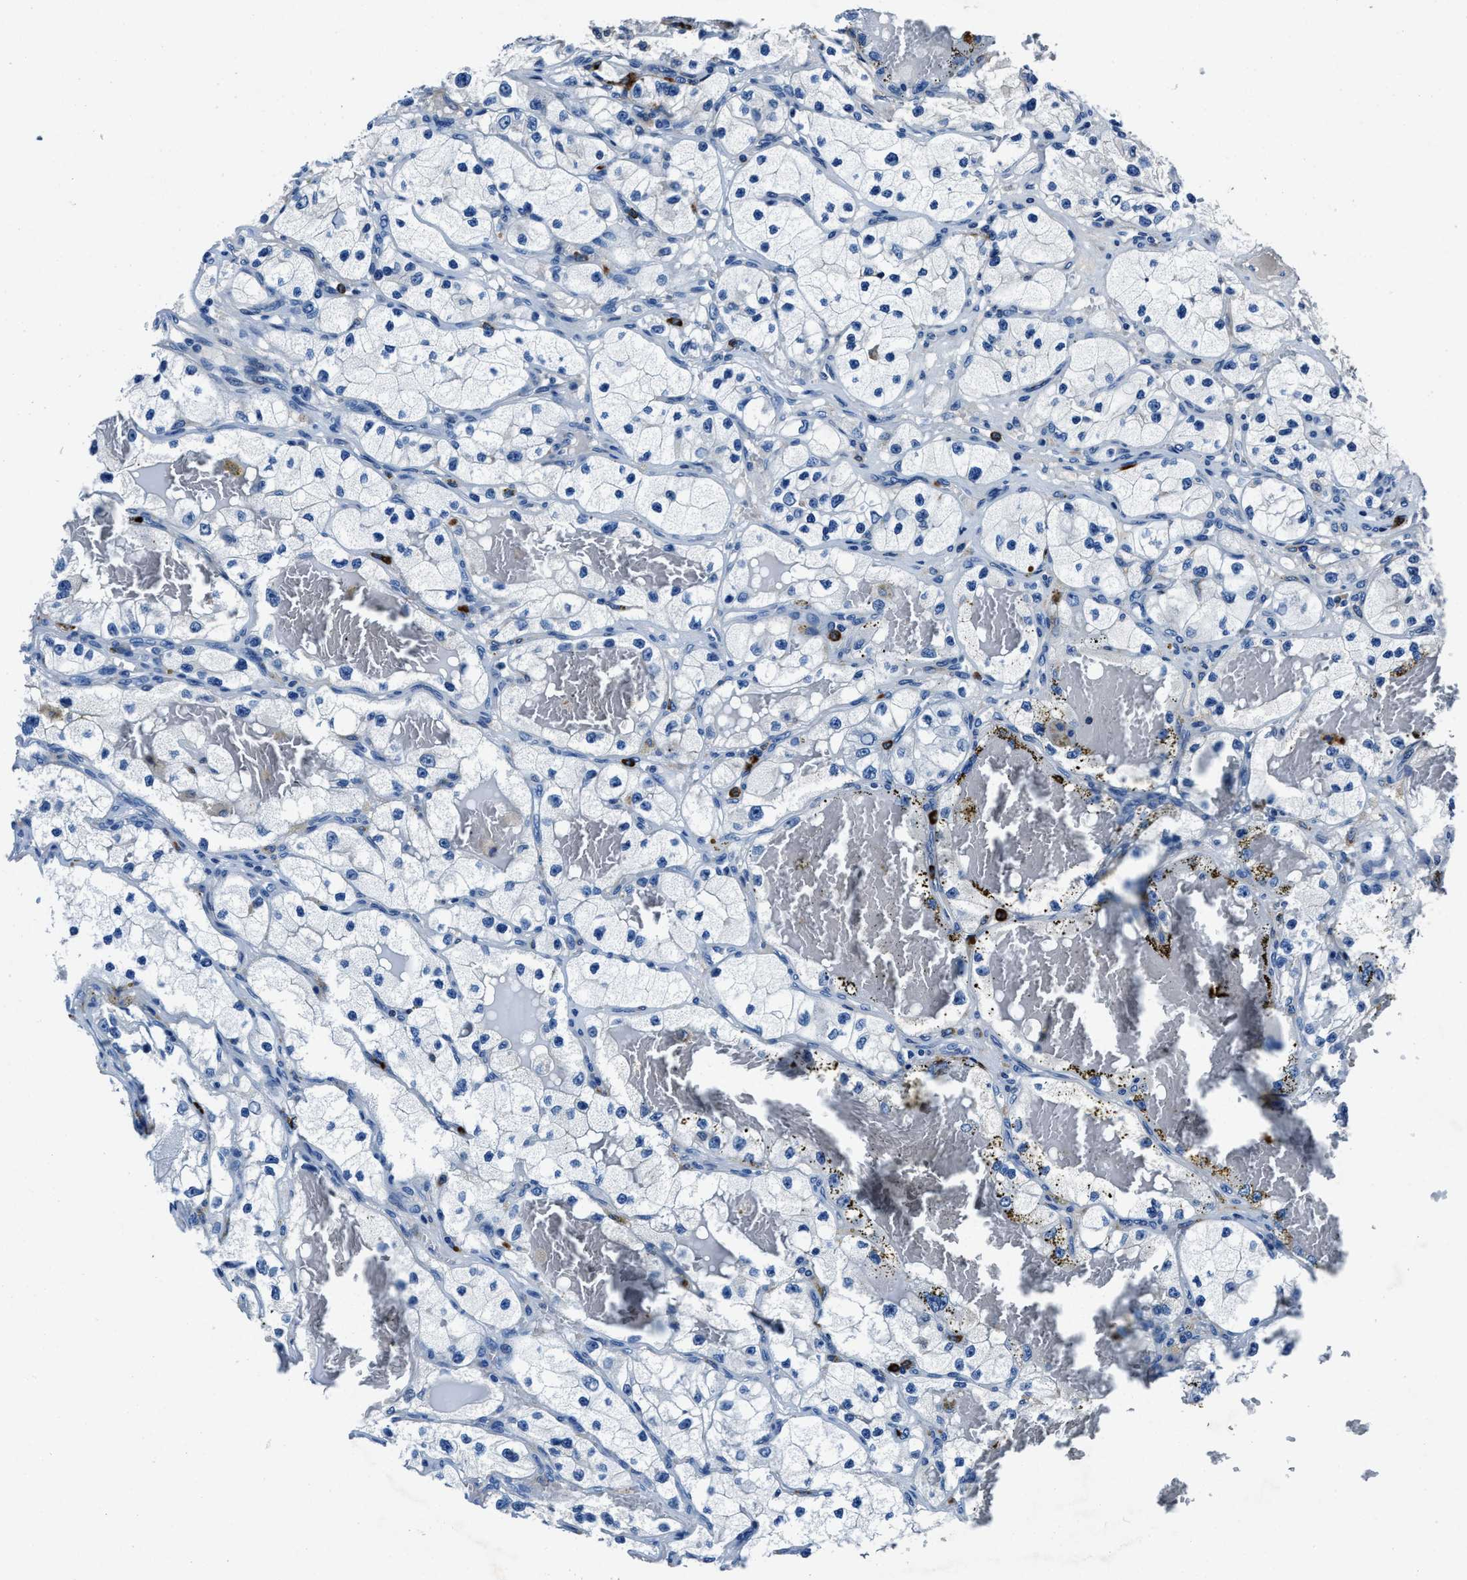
{"staining": {"intensity": "negative", "quantity": "none", "location": "none"}, "tissue": "renal cancer", "cell_type": "Tumor cells", "image_type": "cancer", "snomed": [{"axis": "morphology", "description": "Adenocarcinoma, NOS"}, {"axis": "topography", "description": "Kidney"}], "caption": "This is a image of IHC staining of renal adenocarcinoma, which shows no expression in tumor cells.", "gene": "FGL2", "patient": {"sex": "female", "age": 57}}